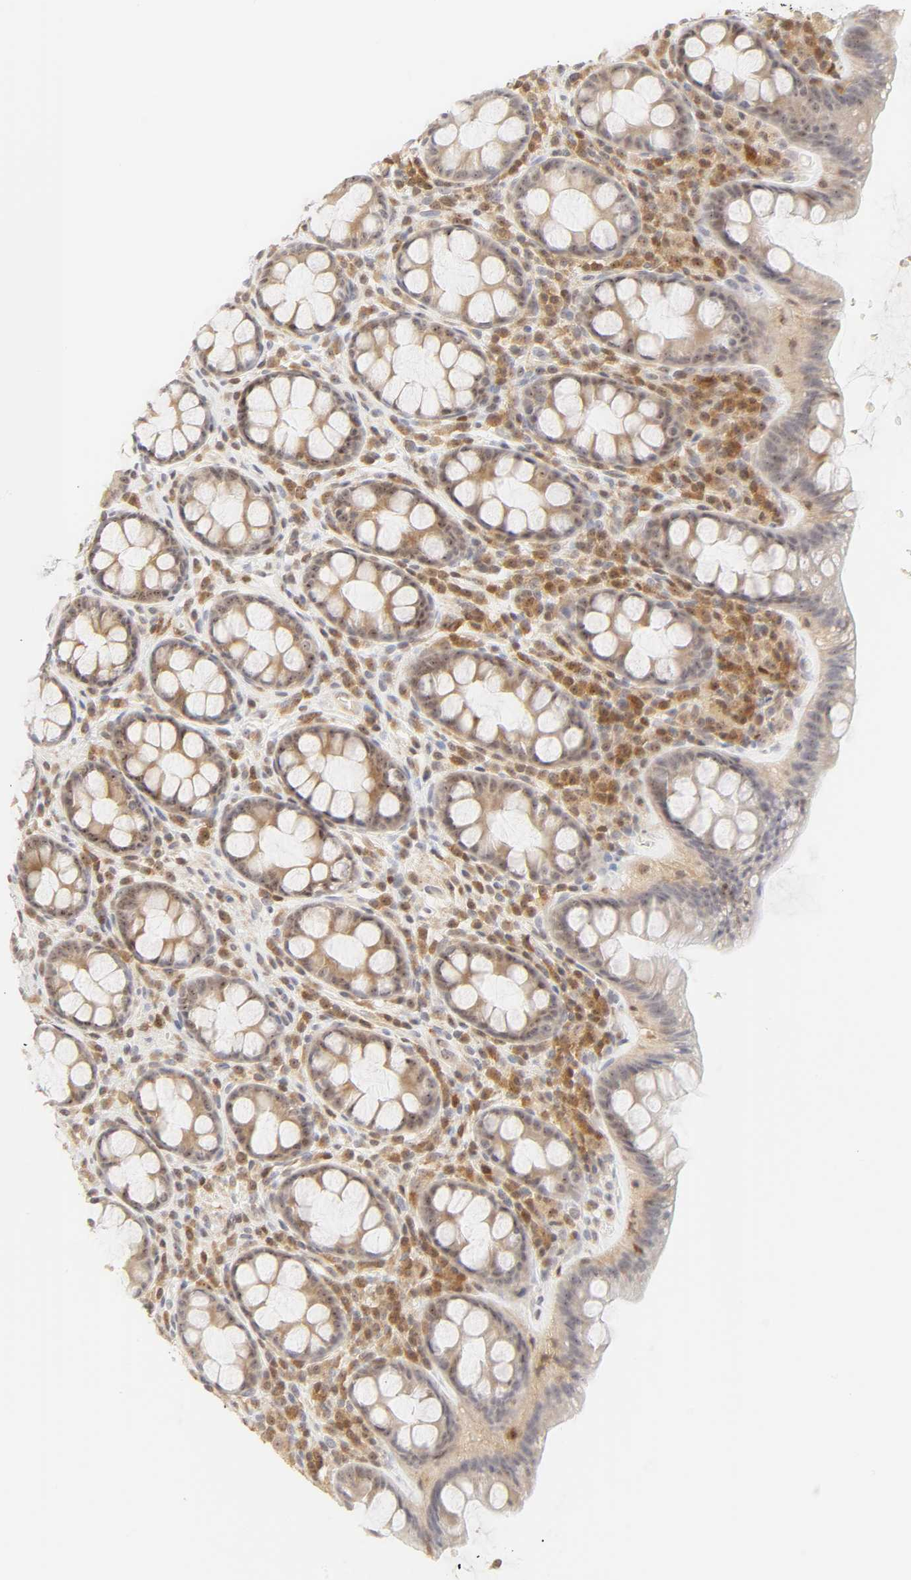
{"staining": {"intensity": "moderate", "quantity": ">75%", "location": "cytoplasmic/membranous"}, "tissue": "rectum", "cell_type": "Glandular cells", "image_type": "normal", "snomed": [{"axis": "morphology", "description": "Normal tissue, NOS"}, {"axis": "topography", "description": "Rectum"}], "caption": "Glandular cells exhibit medium levels of moderate cytoplasmic/membranous staining in about >75% of cells in unremarkable rectum. Ihc stains the protein in brown and the nuclei are stained blue.", "gene": "KIF2A", "patient": {"sex": "male", "age": 92}}